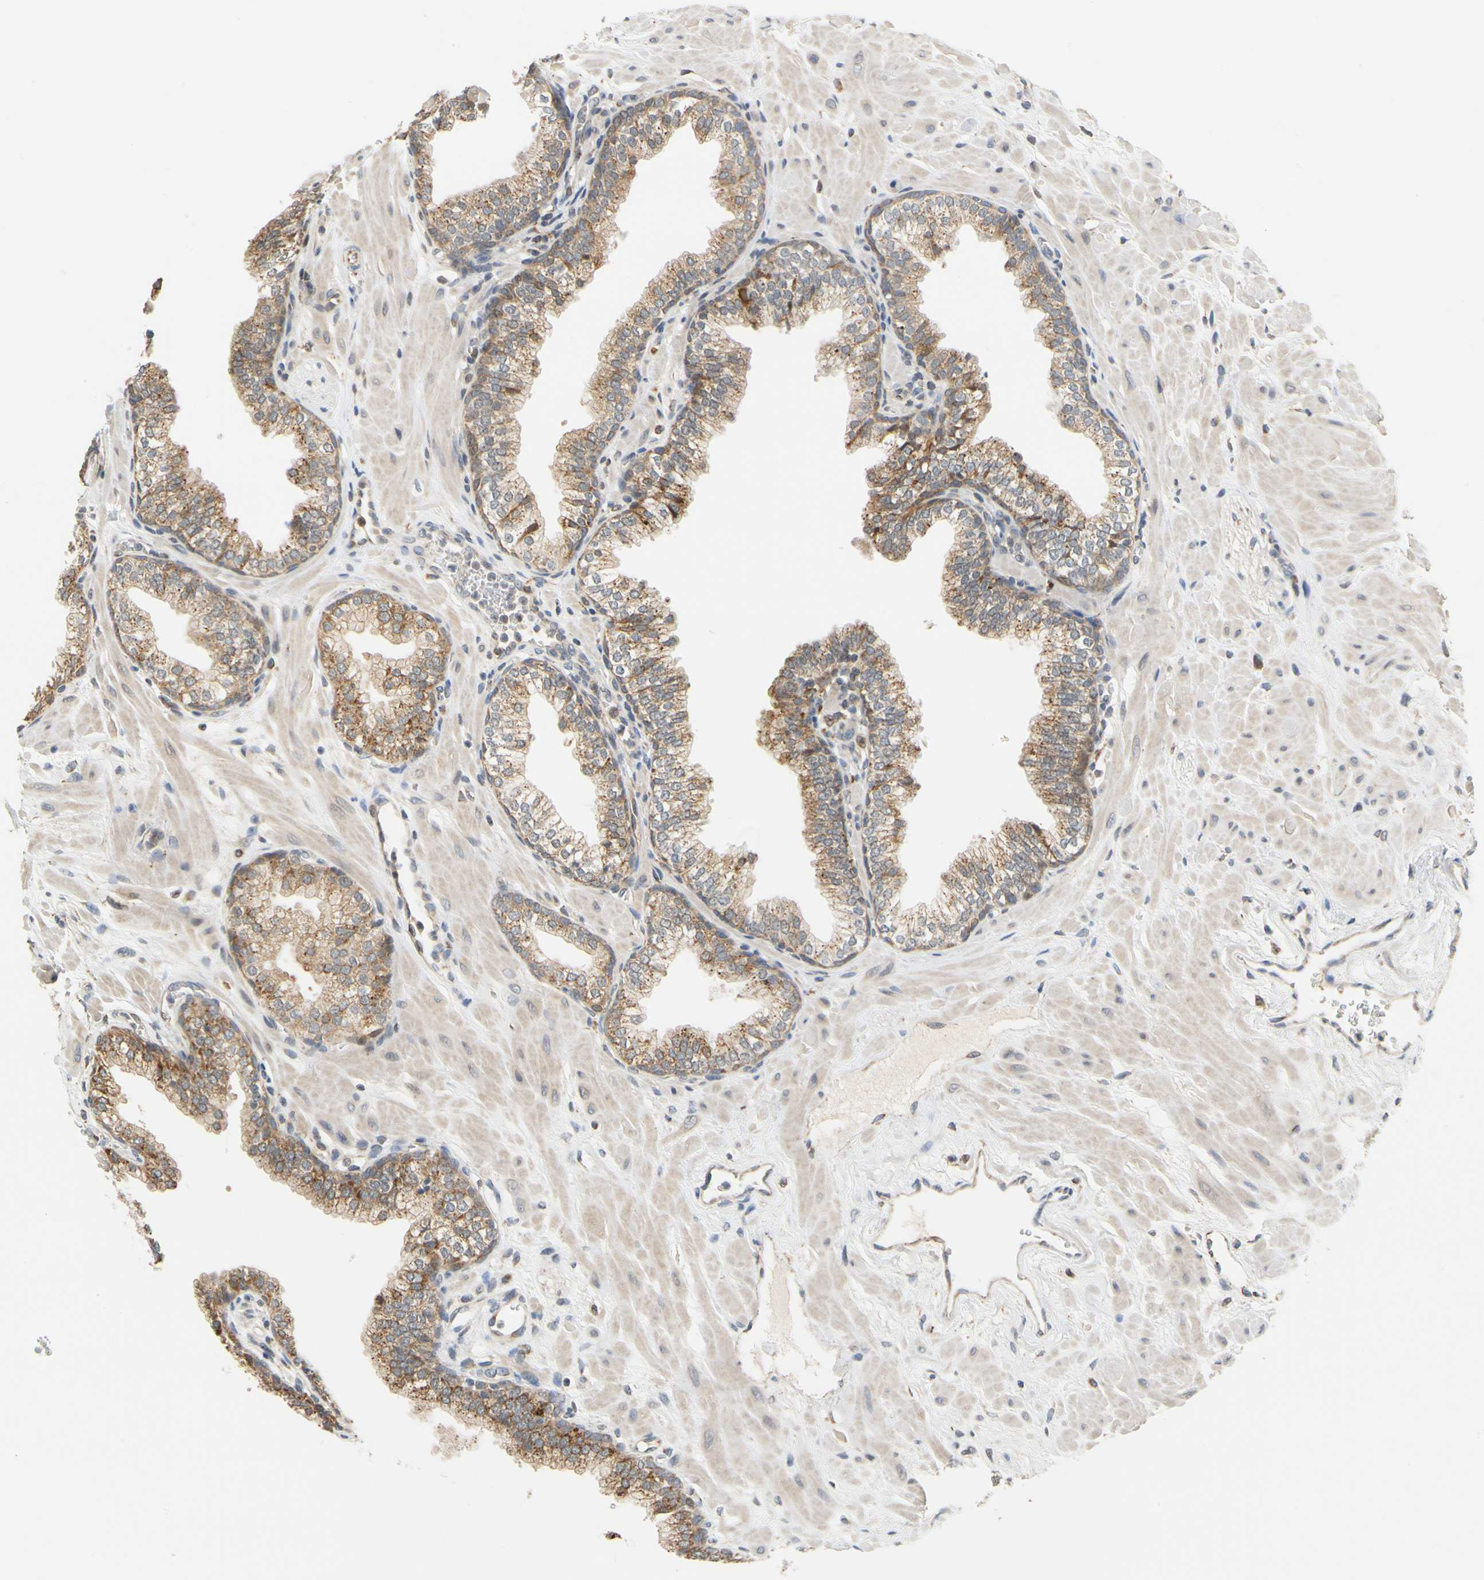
{"staining": {"intensity": "moderate", "quantity": "25%-75%", "location": "cytoplasmic/membranous"}, "tissue": "prostate", "cell_type": "Glandular cells", "image_type": "normal", "snomed": [{"axis": "morphology", "description": "Normal tissue, NOS"}, {"axis": "topography", "description": "Prostate"}], "caption": "Brown immunohistochemical staining in benign human prostate displays moderate cytoplasmic/membranous staining in about 25%-75% of glandular cells.", "gene": "SFXN3", "patient": {"sex": "male", "age": 60}}